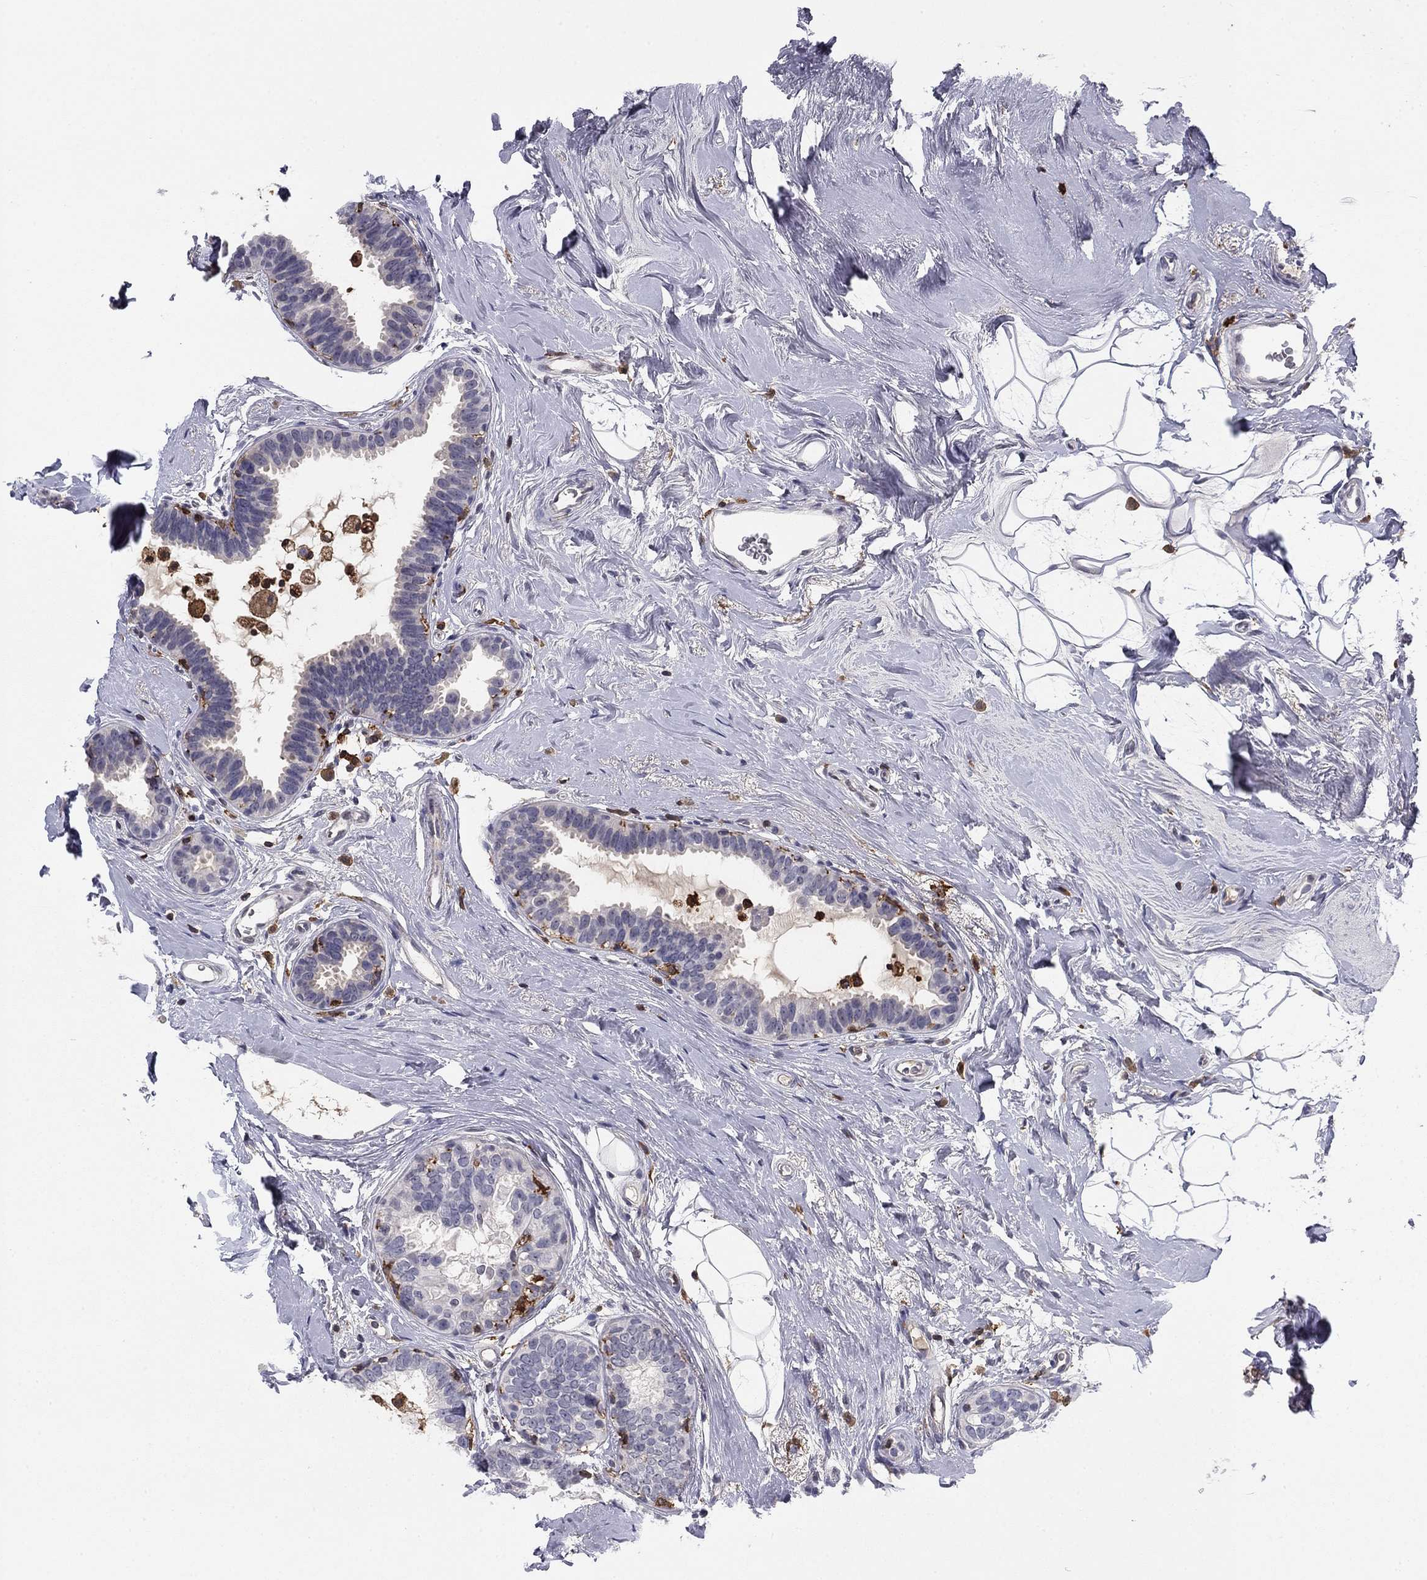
{"staining": {"intensity": "negative", "quantity": "none", "location": "none"}, "tissue": "breast cancer", "cell_type": "Tumor cells", "image_type": "cancer", "snomed": [{"axis": "morphology", "description": "Duct carcinoma"}, {"axis": "topography", "description": "Breast"}], "caption": "A high-resolution photomicrograph shows IHC staining of breast cancer (infiltrating ductal carcinoma), which displays no significant expression in tumor cells.", "gene": "PLCB2", "patient": {"sex": "female", "age": 55}}